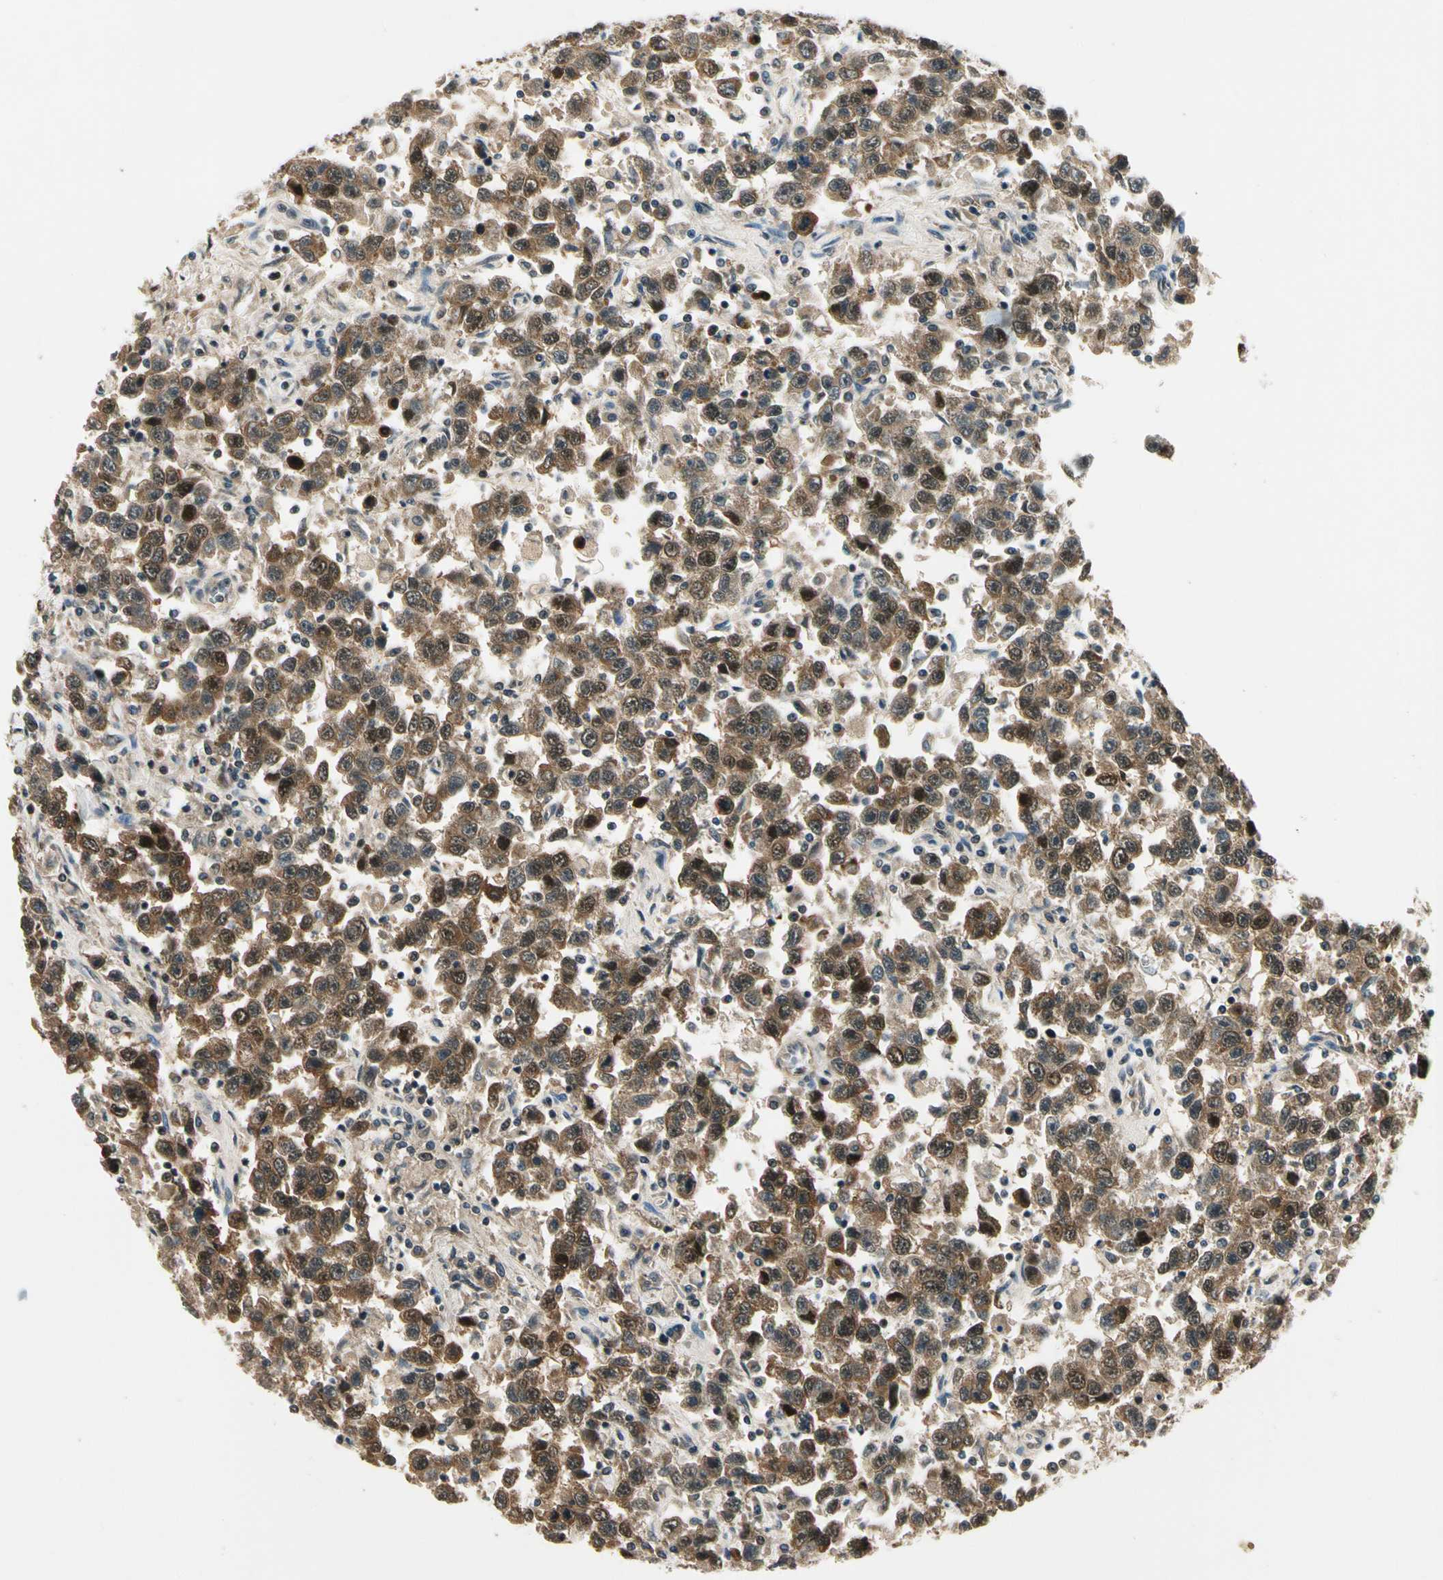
{"staining": {"intensity": "strong", "quantity": ">75%", "location": "cytoplasmic/membranous,nuclear"}, "tissue": "testis cancer", "cell_type": "Tumor cells", "image_type": "cancer", "snomed": [{"axis": "morphology", "description": "Seminoma, NOS"}, {"axis": "topography", "description": "Testis"}], "caption": "Testis seminoma stained with immunohistochemistry (IHC) exhibits strong cytoplasmic/membranous and nuclear expression in approximately >75% of tumor cells. Immunohistochemistry stains the protein of interest in brown and the nuclei are stained blue.", "gene": "PDK2", "patient": {"sex": "male", "age": 41}}